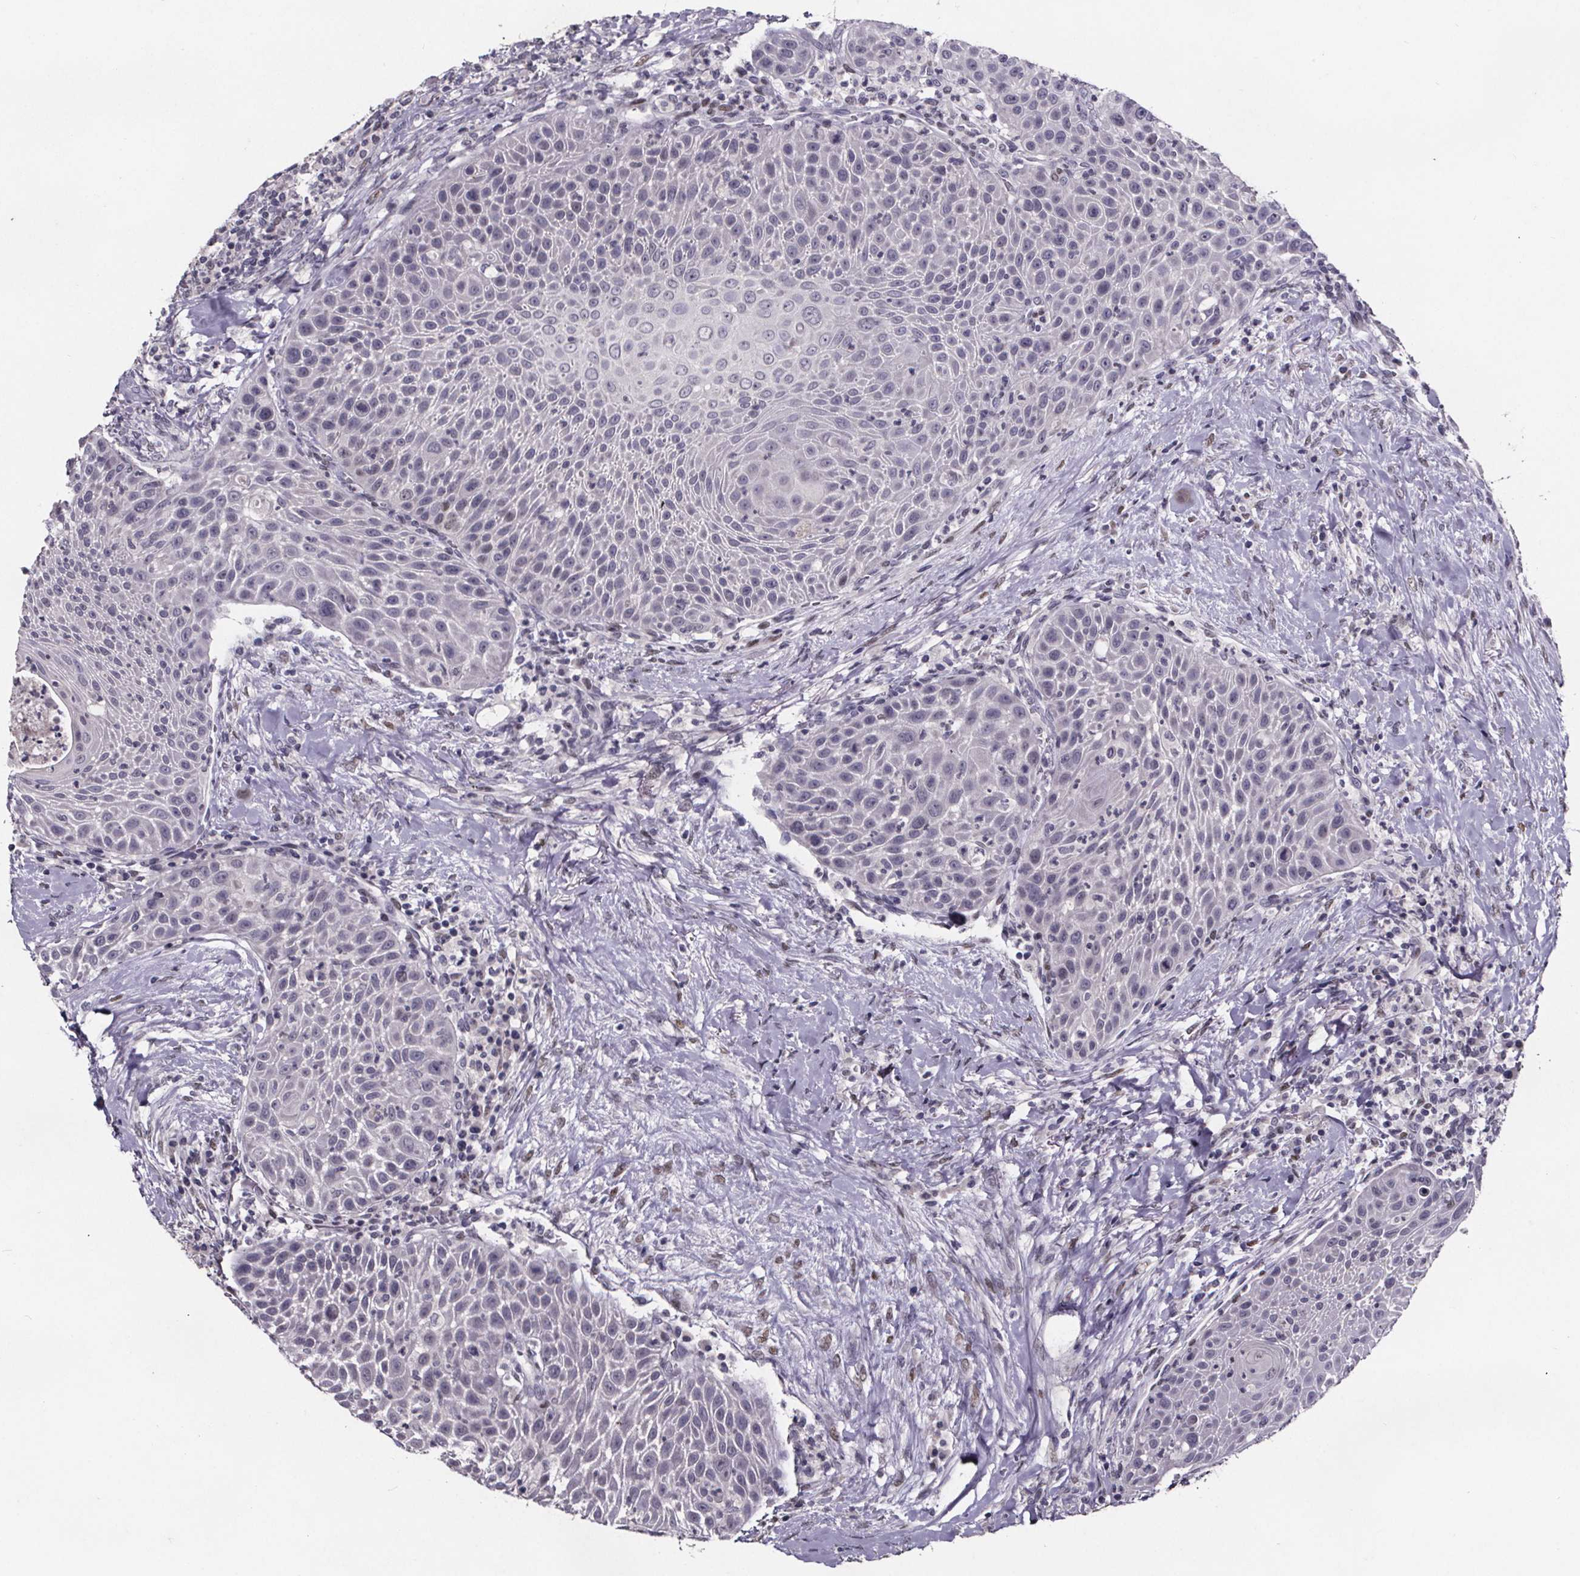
{"staining": {"intensity": "negative", "quantity": "none", "location": "none"}, "tissue": "head and neck cancer", "cell_type": "Tumor cells", "image_type": "cancer", "snomed": [{"axis": "morphology", "description": "Squamous cell carcinoma, NOS"}, {"axis": "topography", "description": "Head-Neck"}], "caption": "Protein analysis of head and neck cancer displays no significant positivity in tumor cells.", "gene": "AR", "patient": {"sex": "male", "age": 69}}